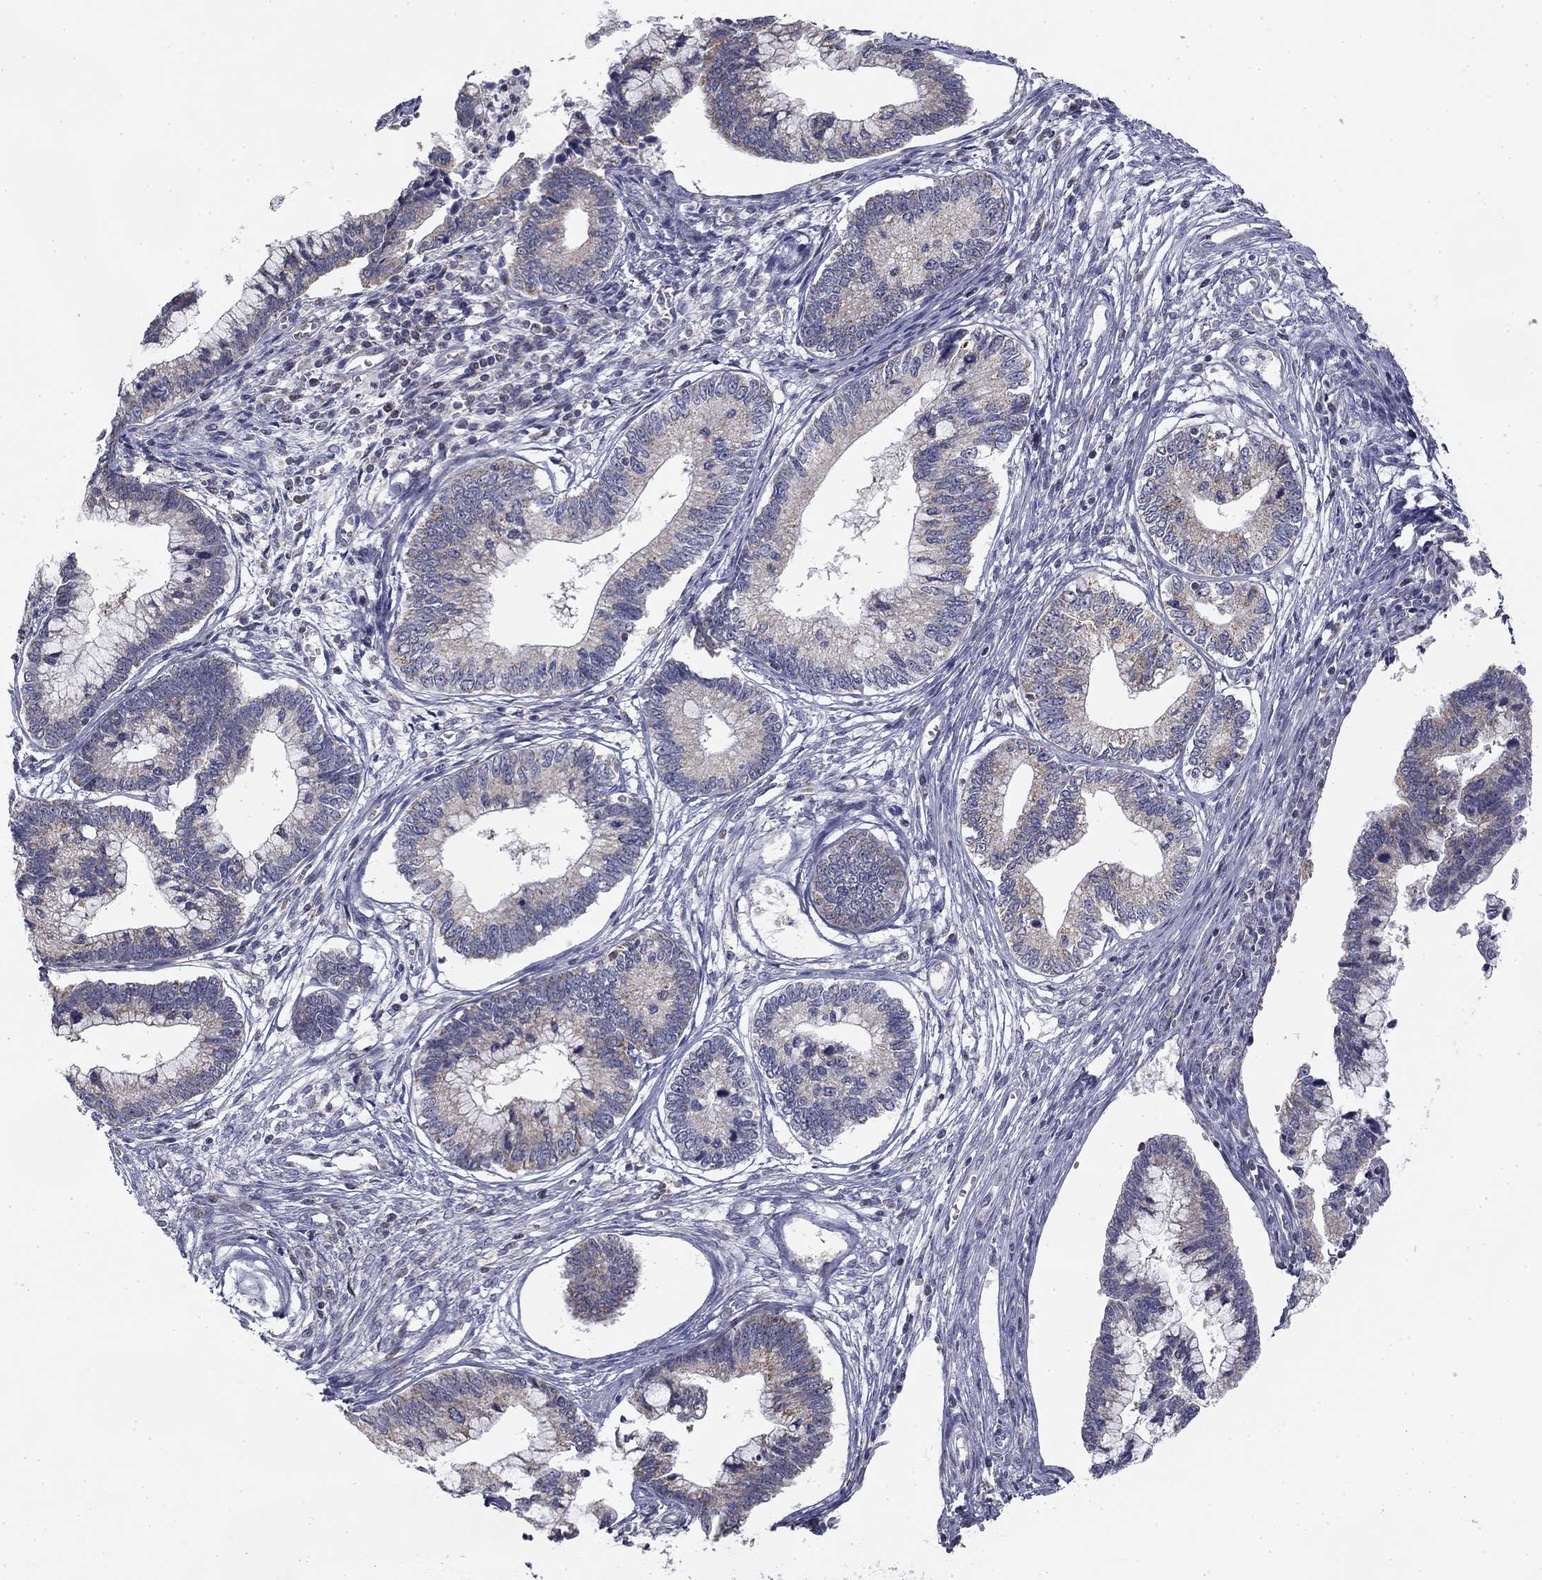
{"staining": {"intensity": "negative", "quantity": "none", "location": "none"}, "tissue": "cervical cancer", "cell_type": "Tumor cells", "image_type": "cancer", "snomed": [{"axis": "morphology", "description": "Adenocarcinoma, NOS"}, {"axis": "topography", "description": "Cervix"}], "caption": "Cervical cancer was stained to show a protein in brown. There is no significant positivity in tumor cells.", "gene": "SLC2A9", "patient": {"sex": "female", "age": 44}}